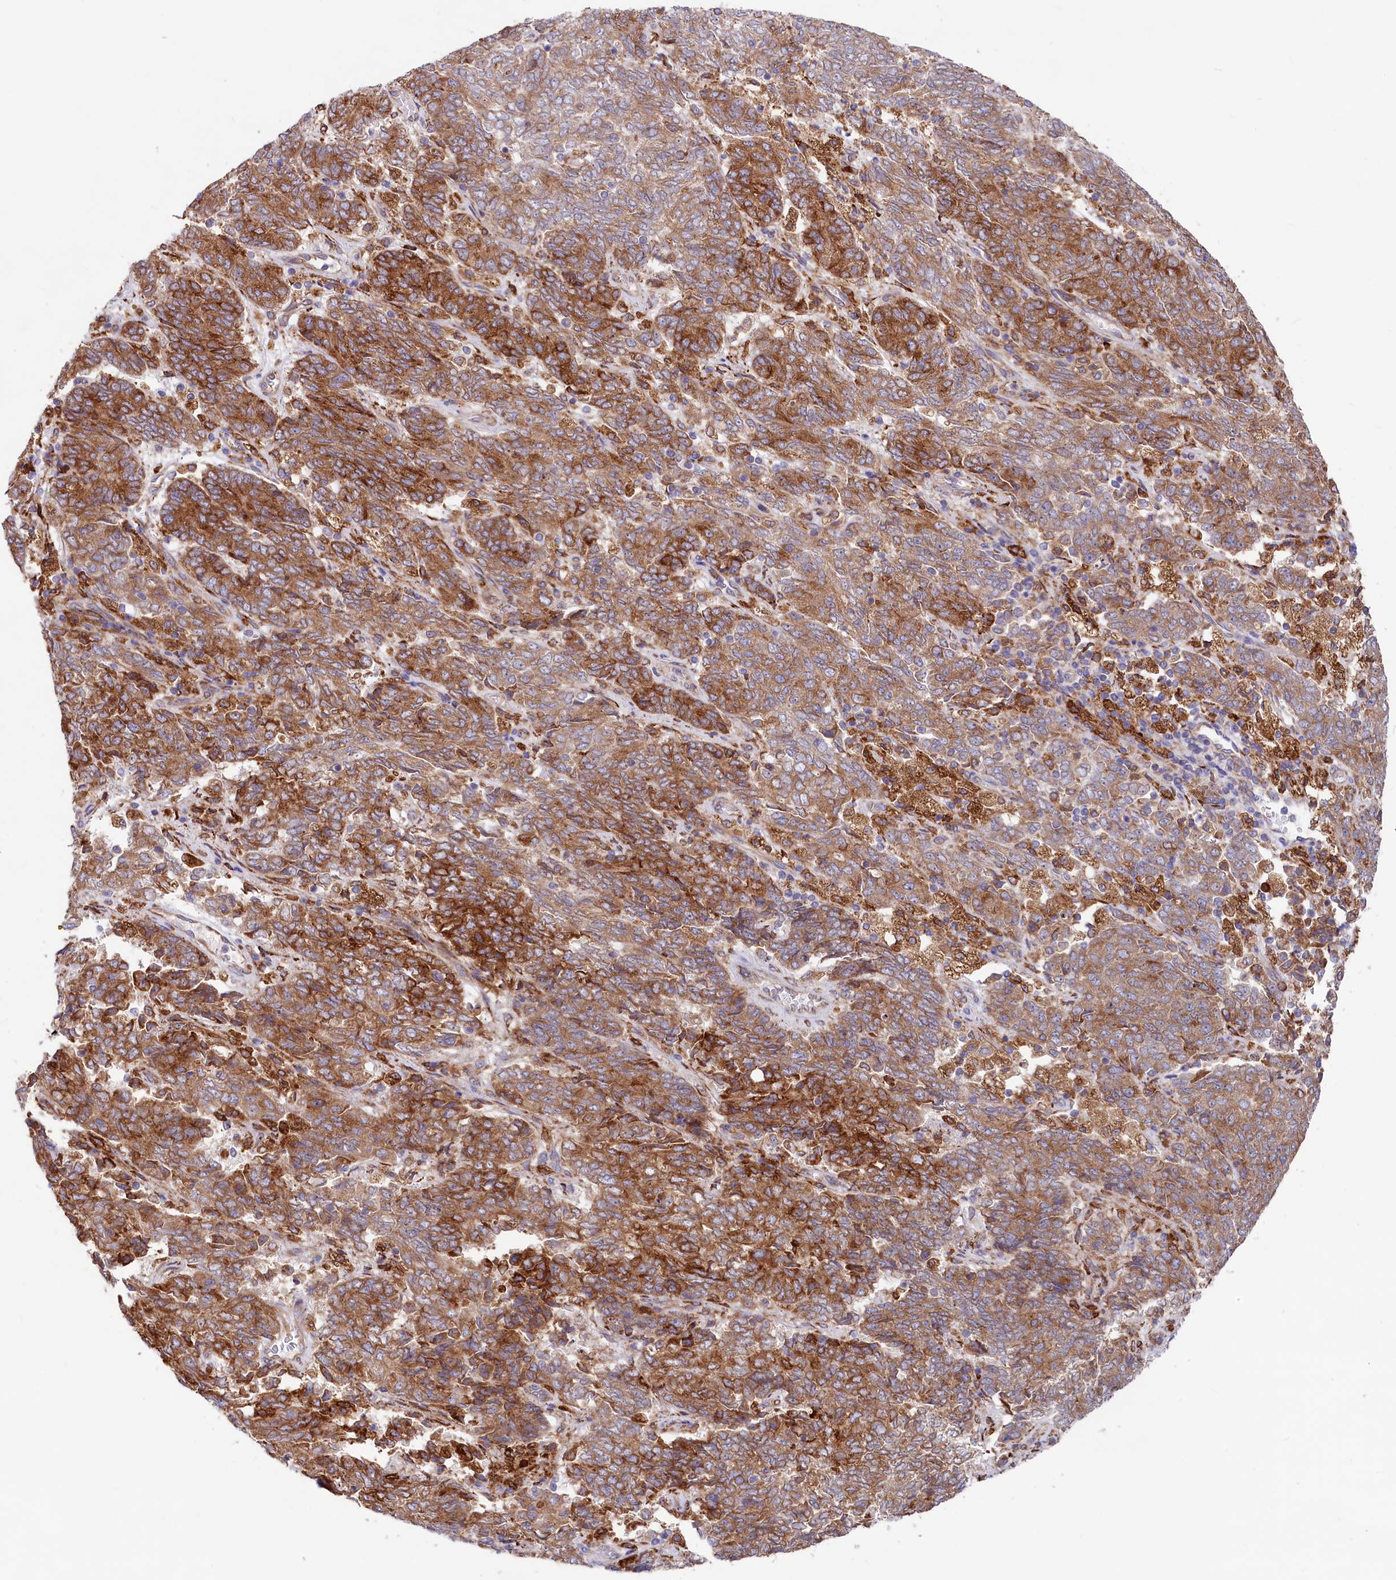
{"staining": {"intensity": "strong", "quantity": ">75%", "location": "cytoplasmic/membranous"}, "tissue": "endometrial cancer", "cell_type": "Tumor cells", "image_type": "cancer", "snomed": [{"axis": "morphology", "description": "Adenocarcinoma, NOS"}, {"axis": "topography", "description": "Endometrium"}], "caption": "Protein analysis of endometrial adenocarcinoma tissue exhibits strong cytoplasmic/membranous staining in approximately >75% of tumor cells. (brown staining indicates protein expression, while blue staining denotes nuclei).", "gene": "CHID1", "patient": {"sex": "female", "age": 80}}